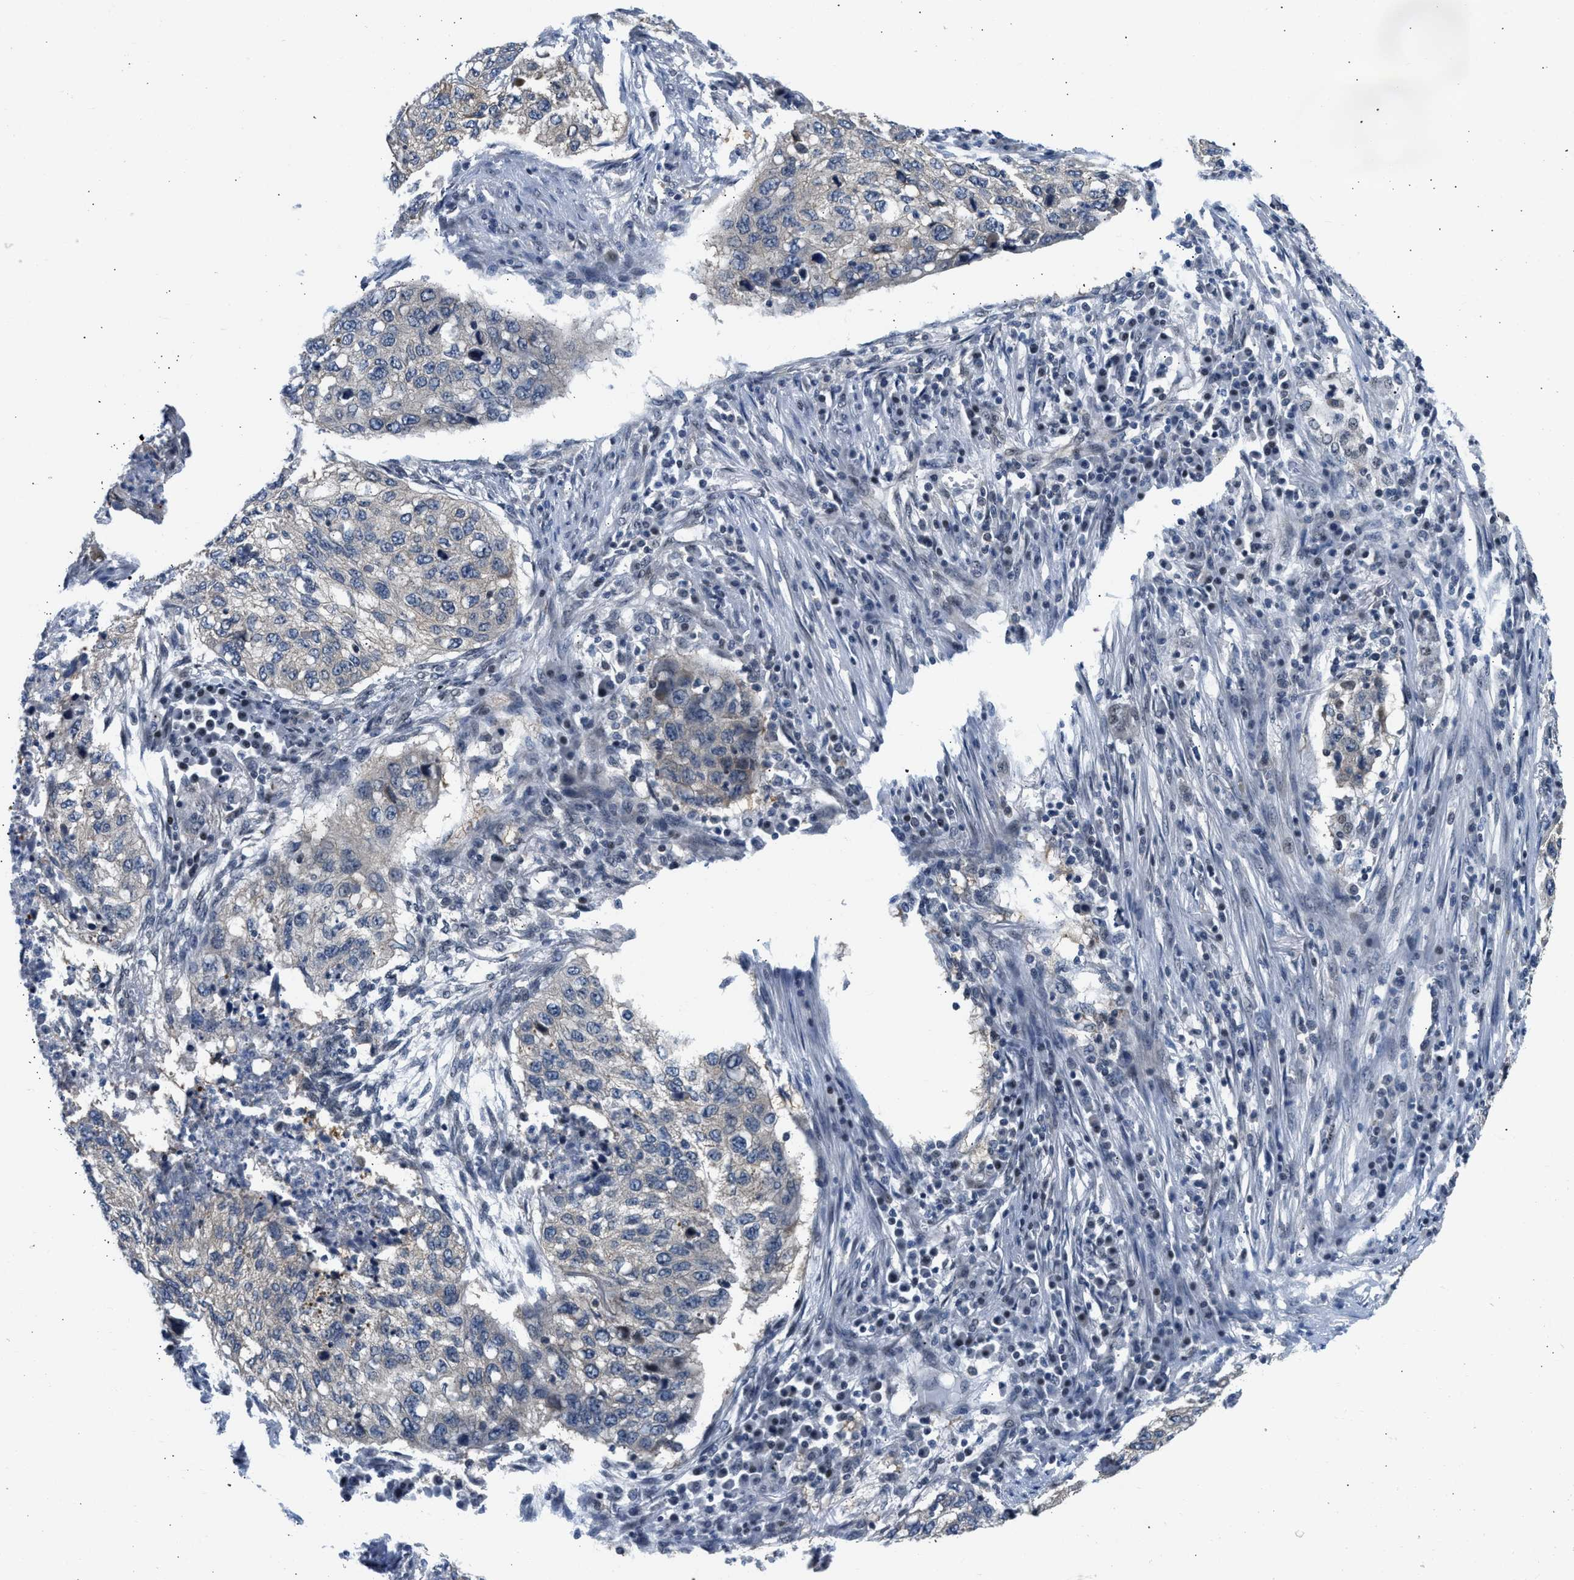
{"staining": {"intensity": "negative", "quantity": "none", "location": "none"}, "tissue": "lung cancer", "cell_type": "Tumor cells", "image_type": "cancer", "snomed": [{"axis": "morphology", "description": "Squamous cell carcinoma, NOS"}, {"axis": "topography", "description": "Lung"}], "caption": "Human lung cancer stained for a protein using IHC shows no expression in tumor cells.", "gene": "OLIG3", "patient": {"sex": "female", "age": 63}}